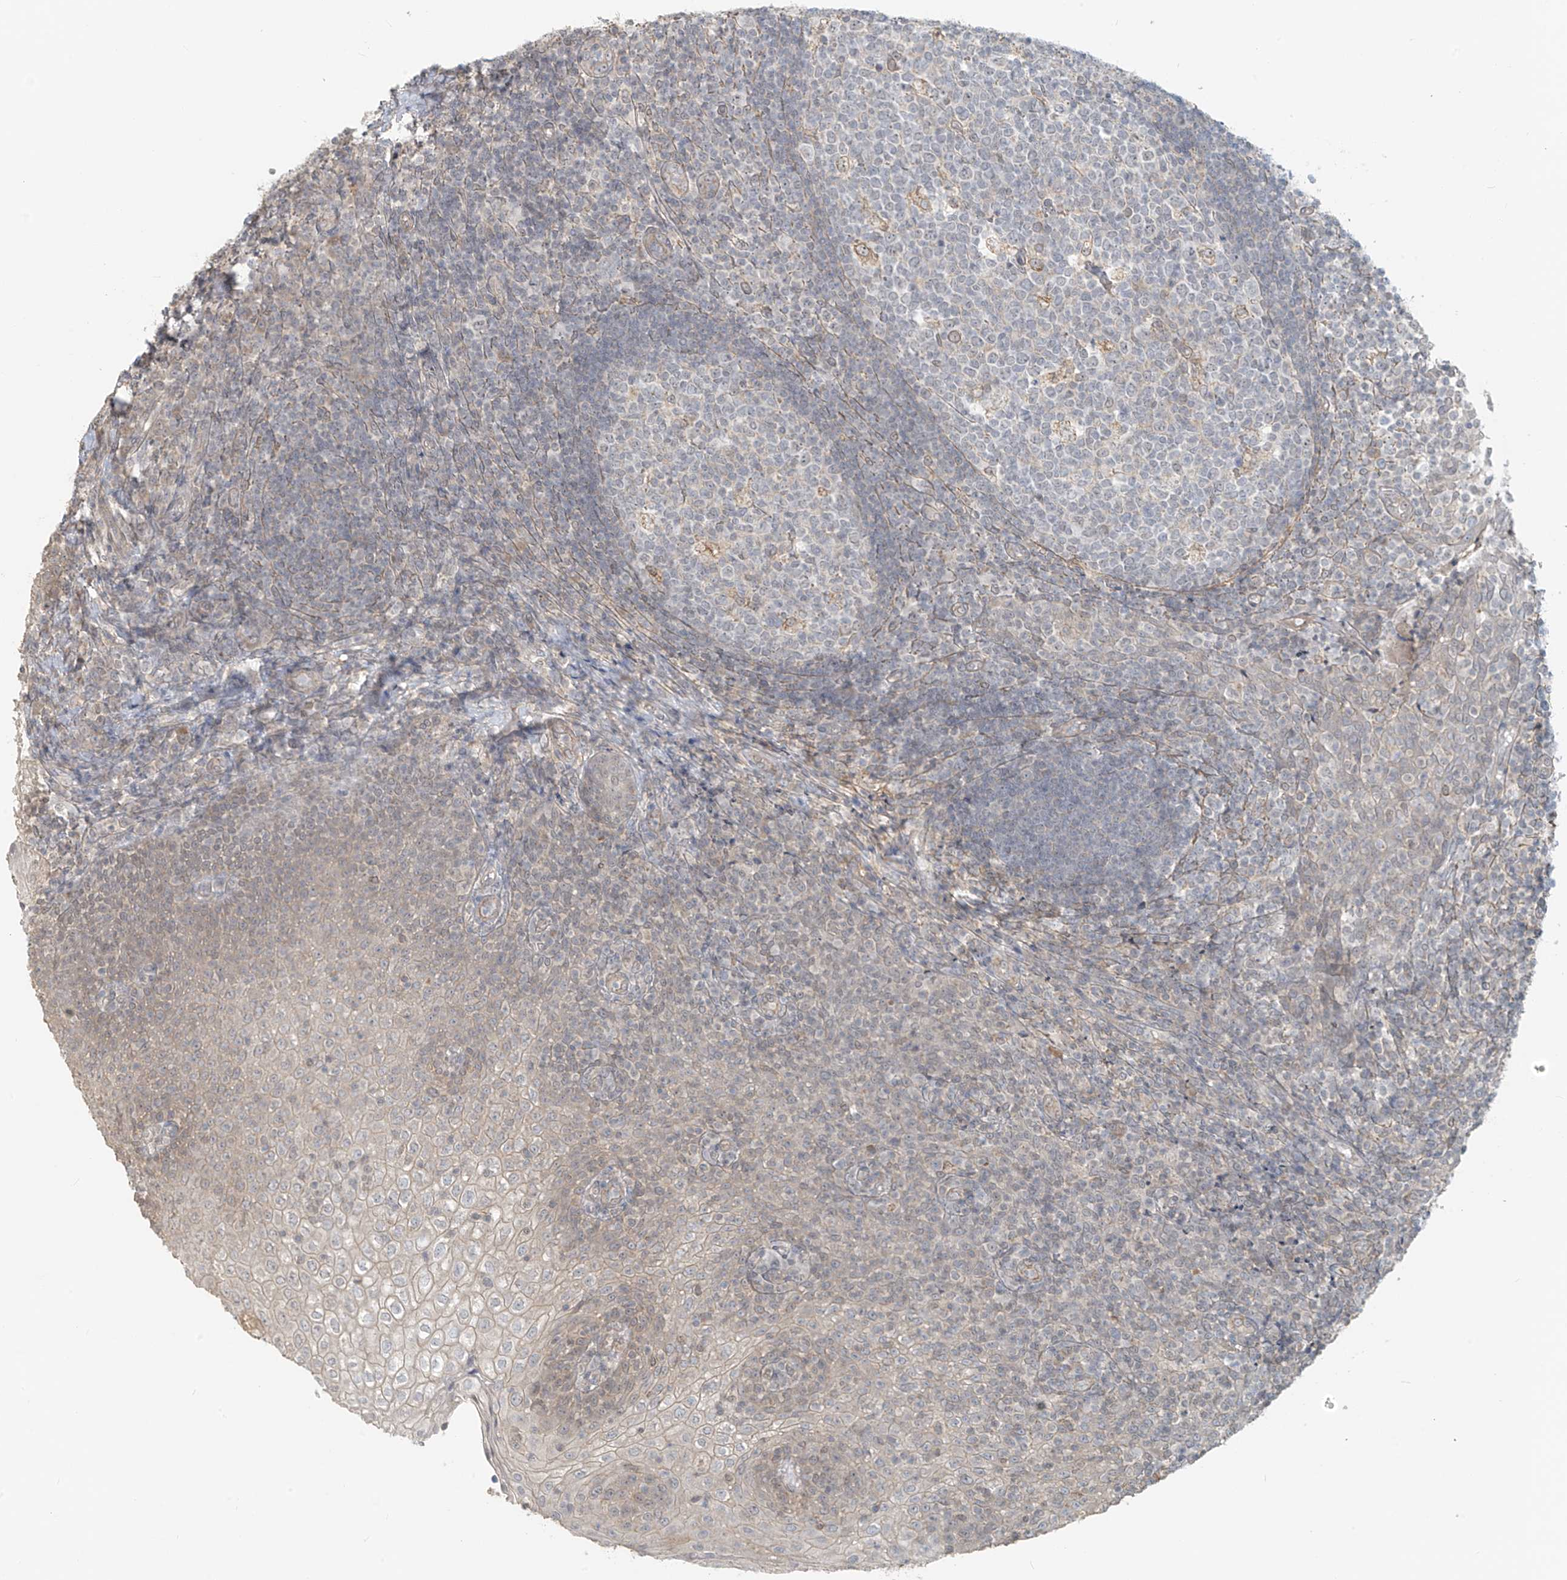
{"staining": {"intensity": "weak", "quantity": "<25%", "location": "cytoplasmic/membranous"}, "tissue": "tonsil", "cell_type": "Germinal center cells", "image_type": "normal", "snomed": [{"axis": "morphology", "description": "Normal tissue, NOS"}, {"axis": "topography", "description": "Tonsil"}], "caption": "DAB (3,3'-diaminobenzidine) immunohistochemical staining of benign human tonsil shows no significant positivity in germinal center cells.", "gene": "ABCD1", "patient": {"sex": "female", "age": 19}}